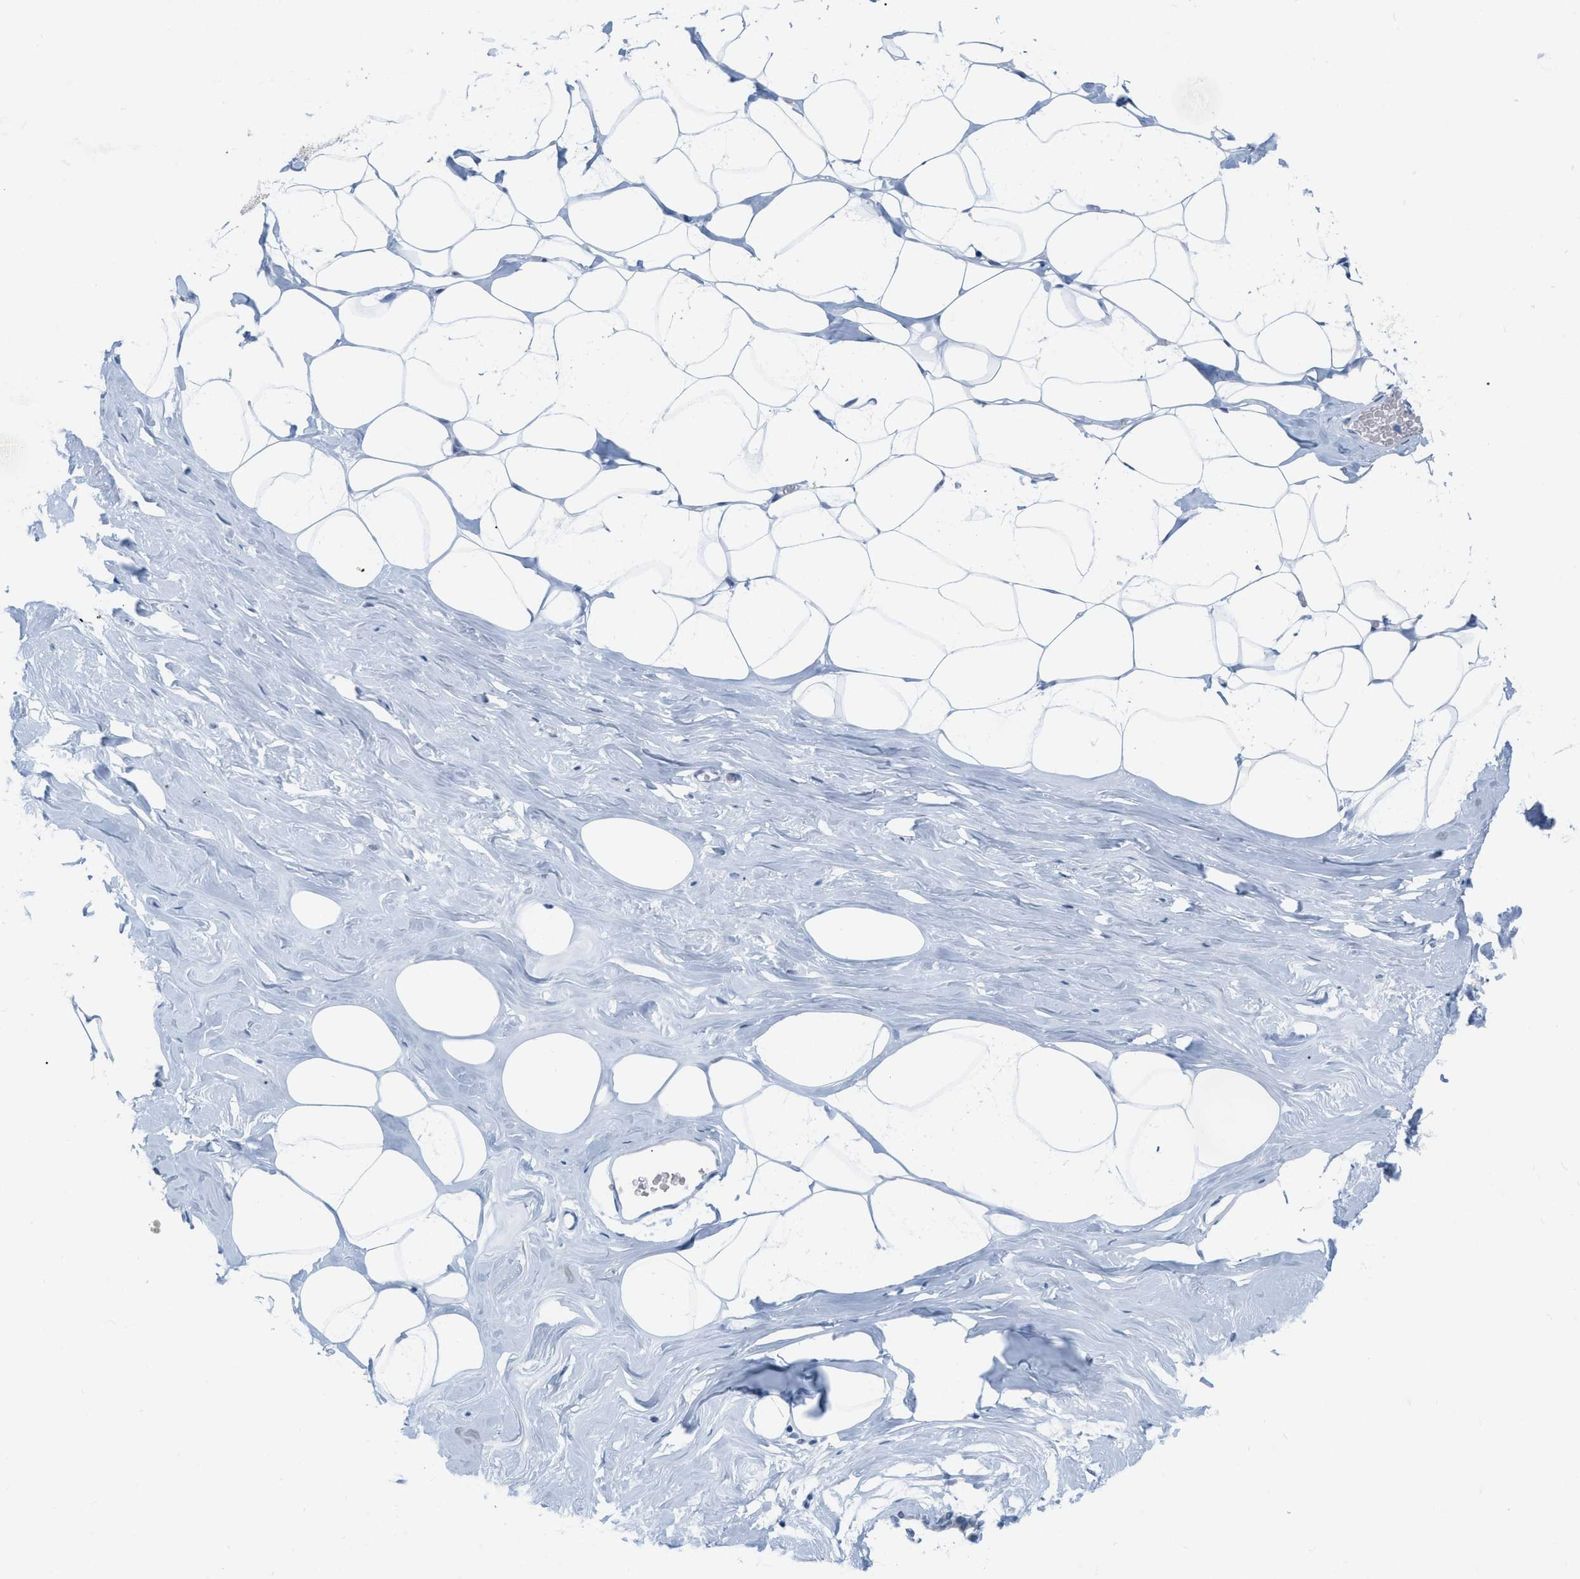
{"staining": {"intensity": "negative", "quantity": "none", "location": "none"}, "tissue": "adipose tissue", "cell_type": "Adipocytes", "image_type": "normal", "snomed": [{"axis": "morphology", "description": "Normal tissue, NOS"}, {"axis": "morphology", "description": "Fibrosis, NOS"}, {"axis": "topography", "description": "Breast"}, {"axis": "topography", "description": "Adipose tissue"}], "caption": "This is an immunohistochemistry image of unremarkable human adipose tissue. There is no positivity in adipocytes.", "gene": "XIRP1", "patient": {"sex": "female", "age": 39}}